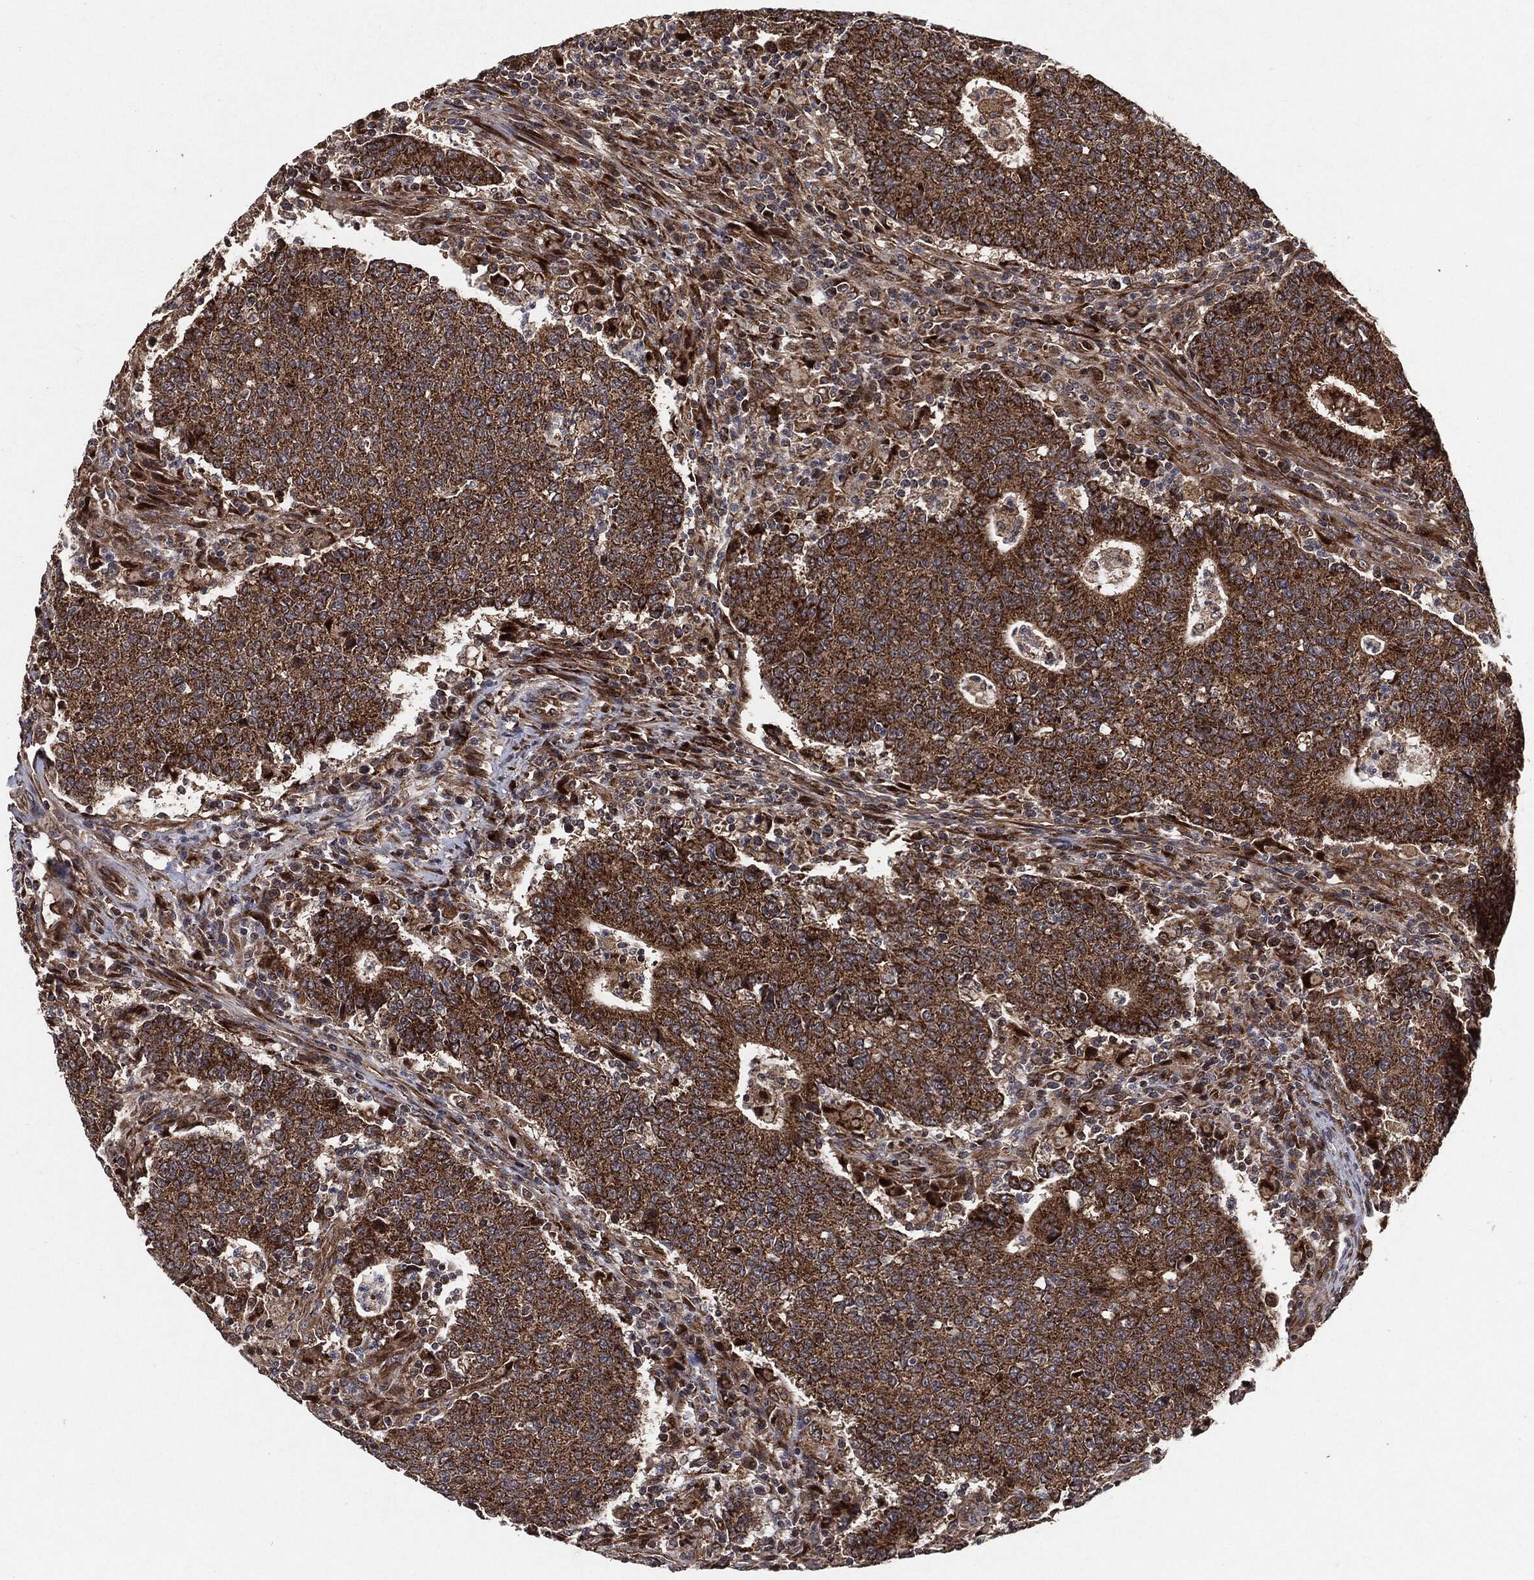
{"staining": {"intensity": "strong", "quantity": ">75%", "location": "cytoplasmic/membranous"}, "tissue": "colorectal cancer", "cell_type": "Tumor cells", "image_type": "cancer", "snomed": [{"axis": "morphology", "description": "Adenocarcinoma, NOS"}, {"axis": "topography", "description": "Colon"}], "caption": "Immunohistochemistry staining of colorectal adenocarcinoma, which exhibits high levels of strong cytoplasmic/membranous expression in approximately >75% of tumor cells indicating strong cytoplasmic/membranous protein positivity. The staining was performed using DAB (3,3'-diaminobenzidine) (brown) for protein detection and nuclei were counterstained in hematoxylin (blue).", "gene": "BCAR1", "patient": {"sex": "female", "age": 75}}